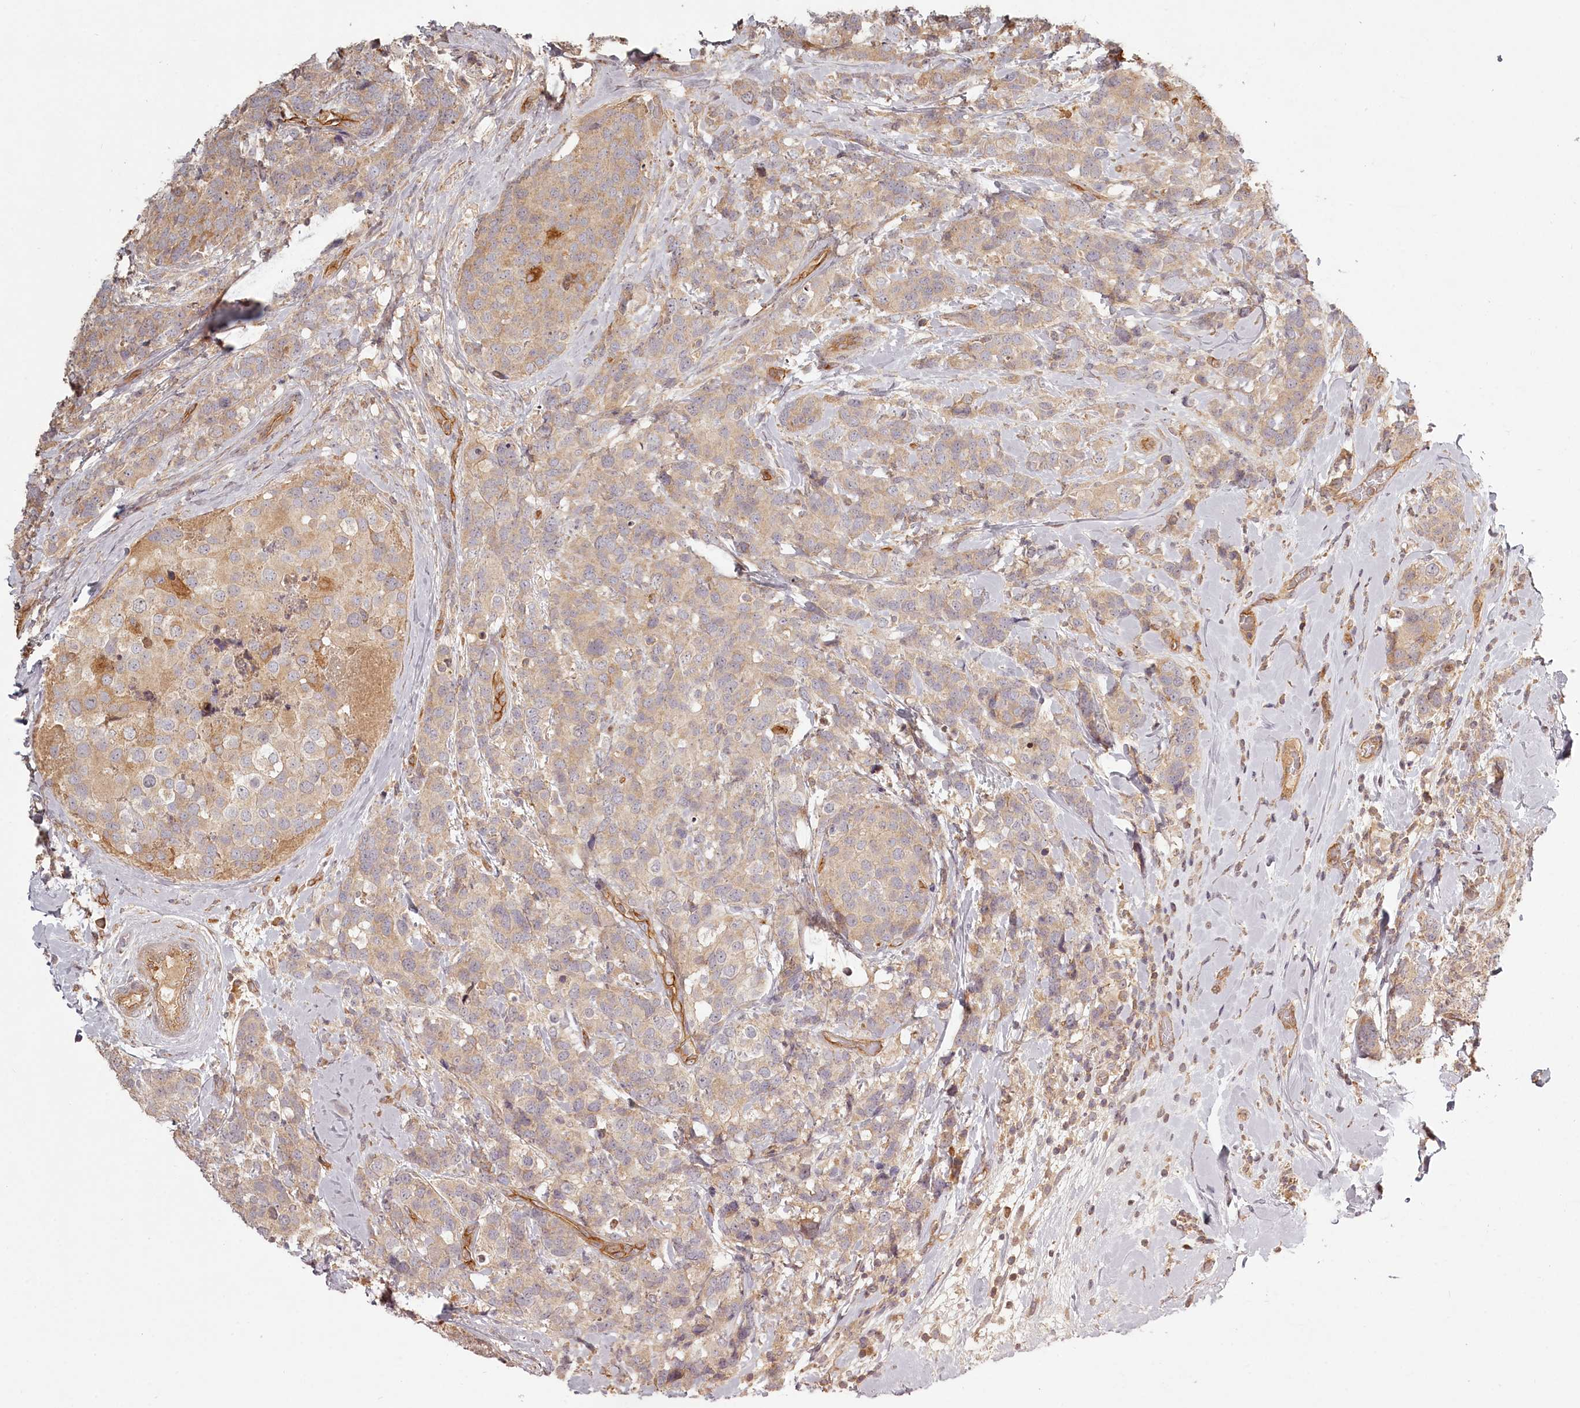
{"staining": {"intensity": "weak", "quantity": "25%-75%", "location": "cytoplasmic/membranous"}, "tissue": "breast cancer", "cell_type": "Tumor cells", "image_type": "cancer", "snomed": [{"axis": "morphology", "description": "Lobular carcinoma"}, {"axis": "topography", "description": "Breast"}], "caption": "Protein expression analysis of lobular carcinoma (breast) reveals weak cytoplasmic/membranous positivity in about 25%-75% of tumor cells. (DAB IHC with brightfield microscopy, high magnification).", "gene": "TMIE", "patient": {"sex": "female", "age": 59}}